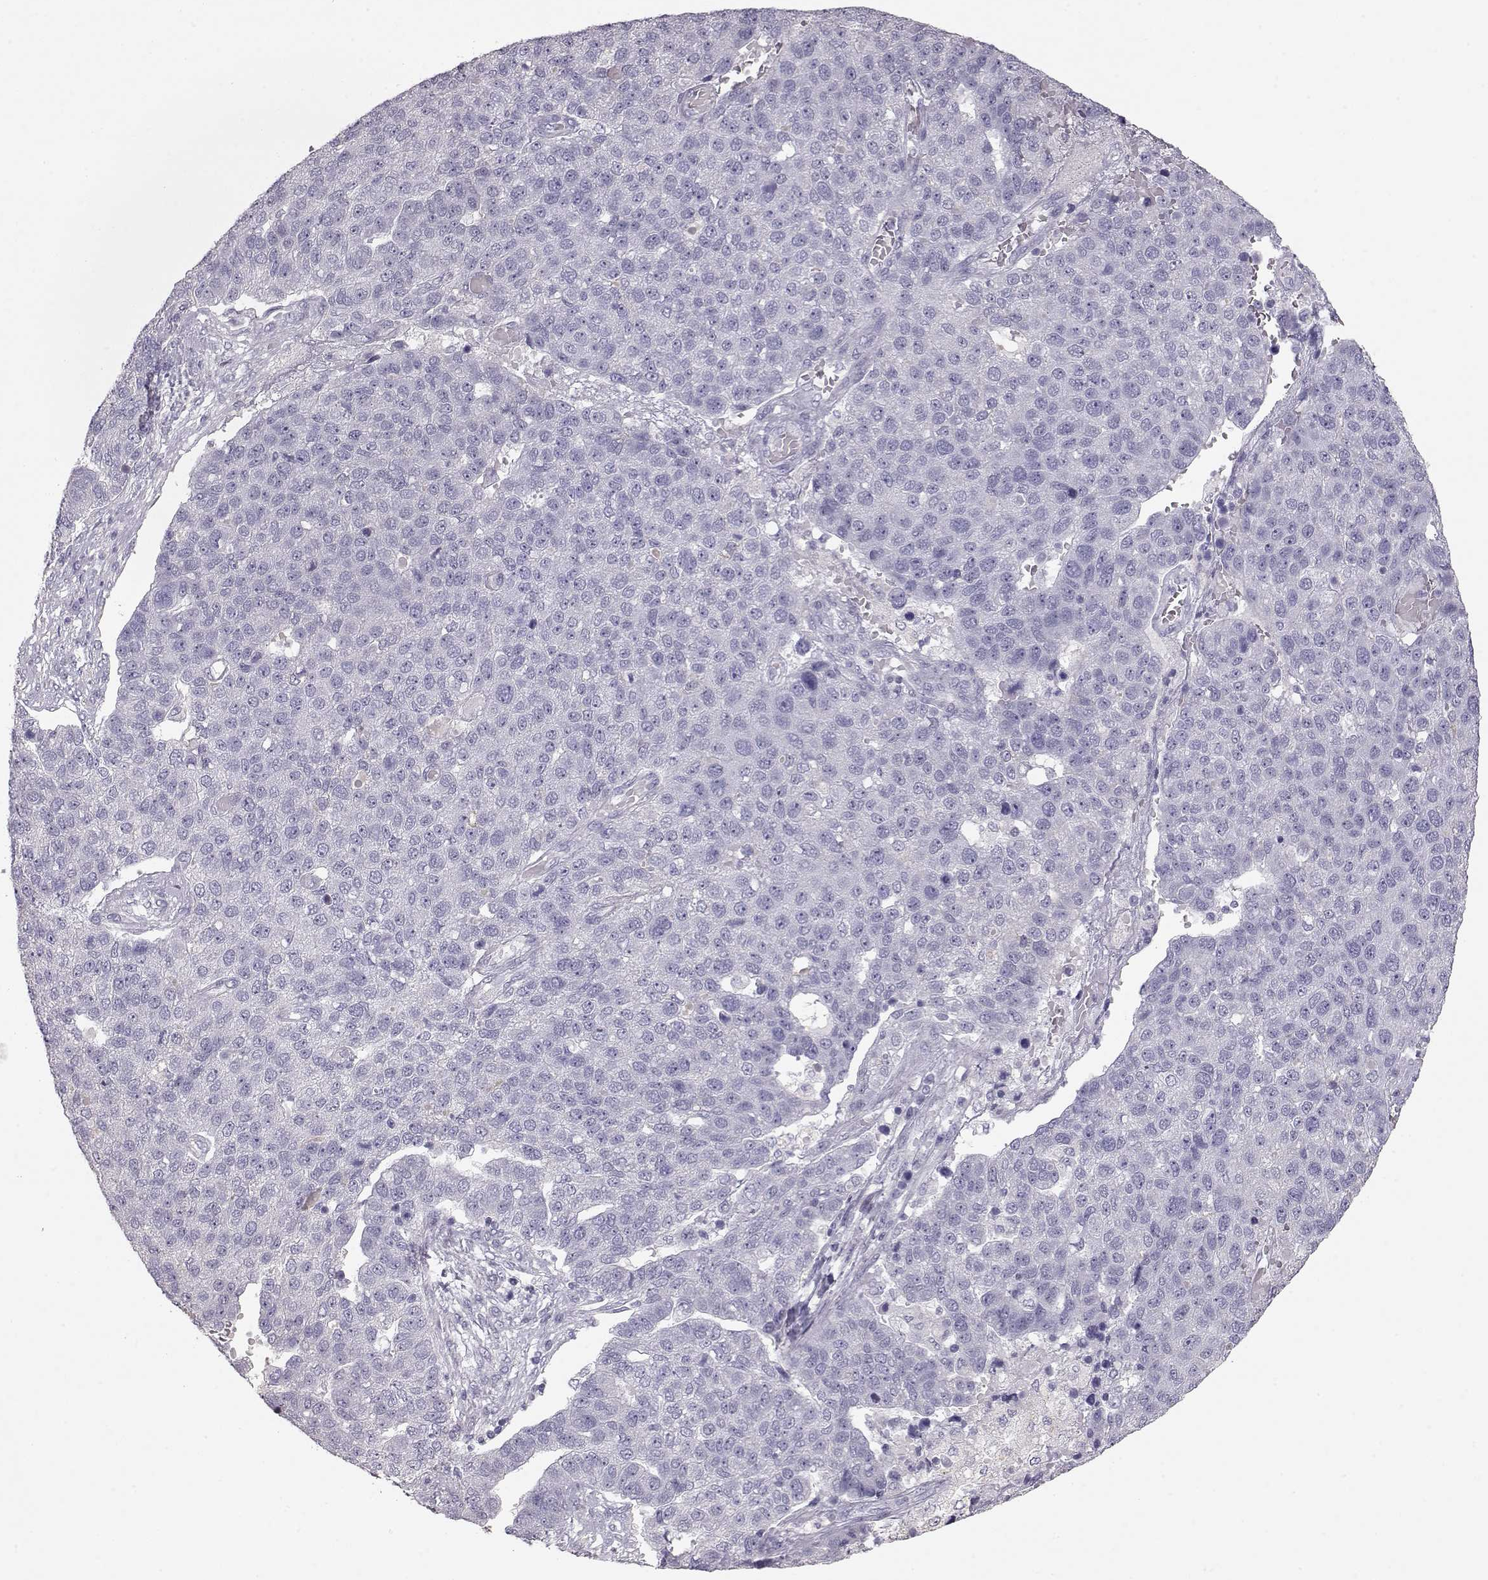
{"staining": {"intensity": "negative", "quantity": "none", "location": "none"}, "tissue": "pancreatic cancer", "cell_type": "Tumor cells", "image_type": "cancer", "snomed": [{"axis": "morphology", "description": "Adenocarcinoma, NOS"}, {"axis": "topography", "description": "Pancreas"}], "caption": "Immunohistochemical staining of adenocarcinoma (pancreatic) demonstrates no significant staining in tumor cells. (DAB (3,3'-diaminobenzidine) immunohistochemistry with hematoxylin counter stain).", "gene": "SLC18A1", "patient": {"sex": "female", "age": 61}}